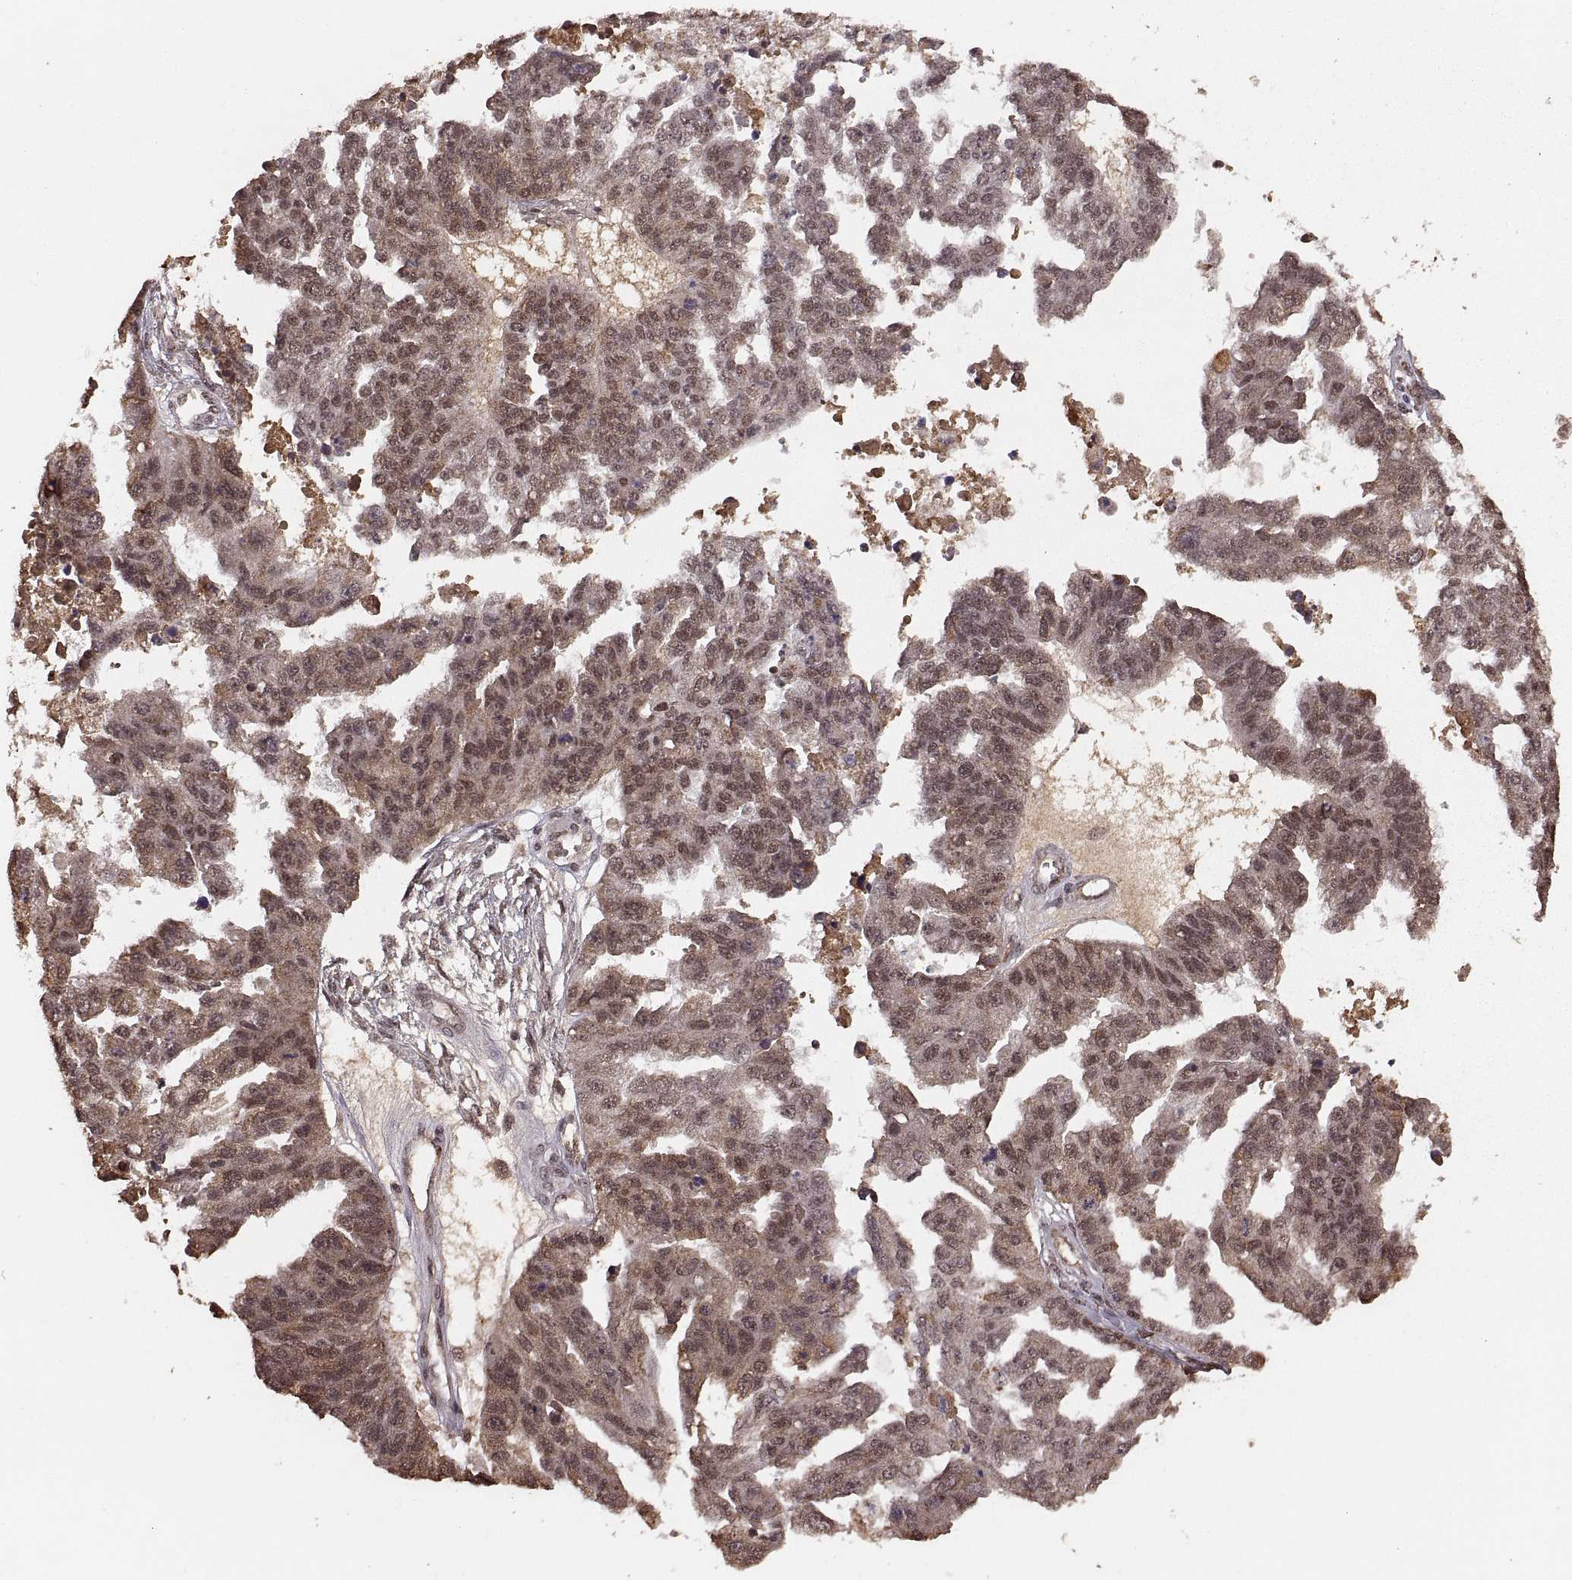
{"staining": {"intensity": "moderate", "quantity": ">75%", "location": "cytoplasmic/membranous"}, "tissue": "ovarian cancer", "cell_type": "Tumor cells", "image_type": "cancer", "snomed": [{"axis": "morphology", "description": "Cystadenocarcinoma, serous, NOS"}, {"axis": "topography", "description": "Ovary"}], "caption": "About >75% of tumor cells in ovarian cancer exhibit moderate cytoplasmic/membranous protein expression as visualized by brown immunohistochemical staining.", "gene": "RFT1", "patient": {"sex": "female", "age": 58}}